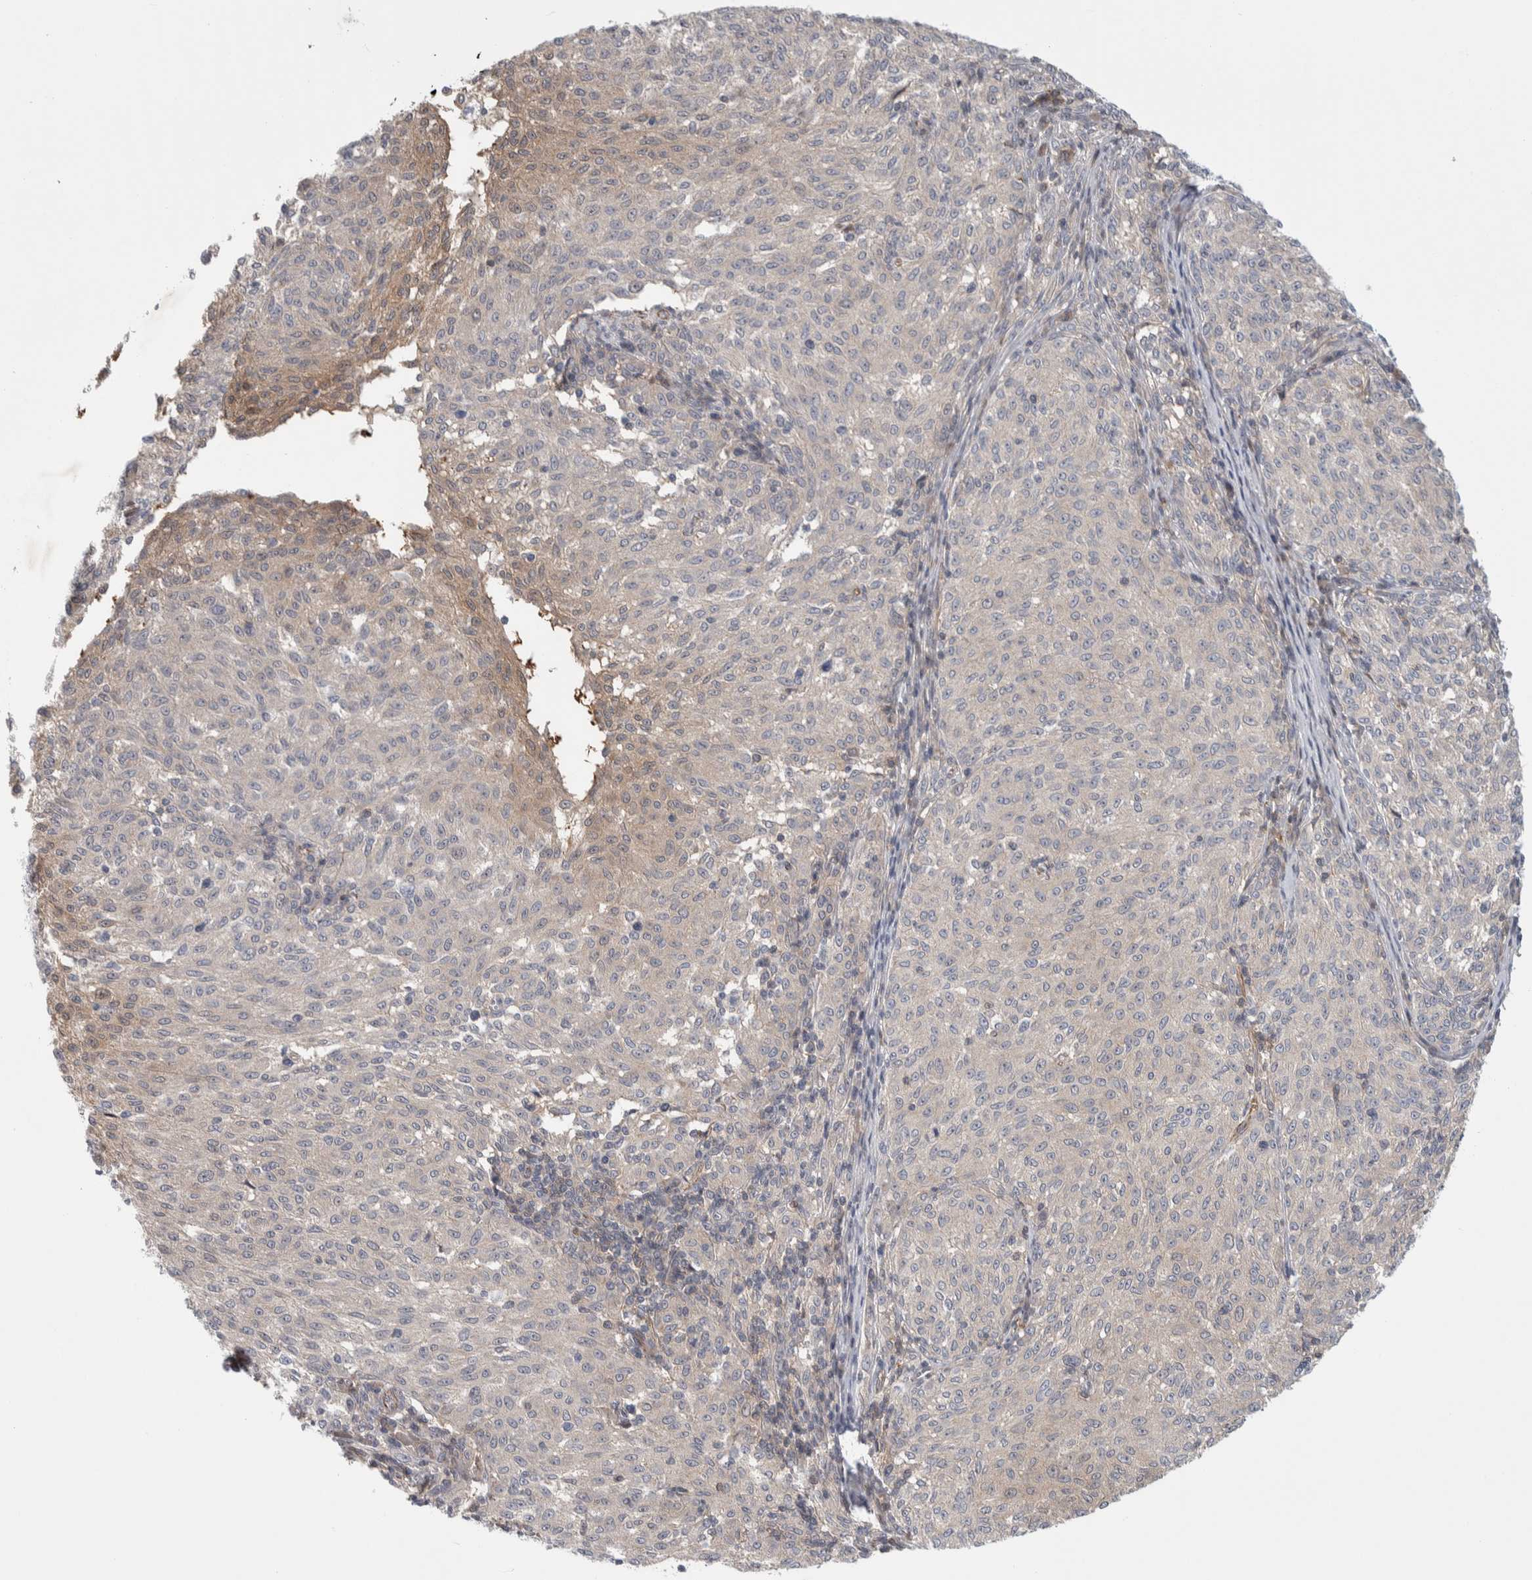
{"staining": {"intensity": "weak", "quantity": "25%-75%", "location": "cytoplasmic/membranous"}, "tissue": "melanoma", "cell_type": "Tumor cells", "image_type": "cancer", "snomed": [{"axis": "morphology", "description": "Malignant melanoma, NOS"}, {"axis": "topography", "description": "Skin"}], "caption": "This image displays IHC staining of melanoma, with low weak cytoplasmic/membranous staining in approximately 25%-75% of tumor cells.", "gene": "ZNF862", "patient": {"sex": "female", "age": 72}}